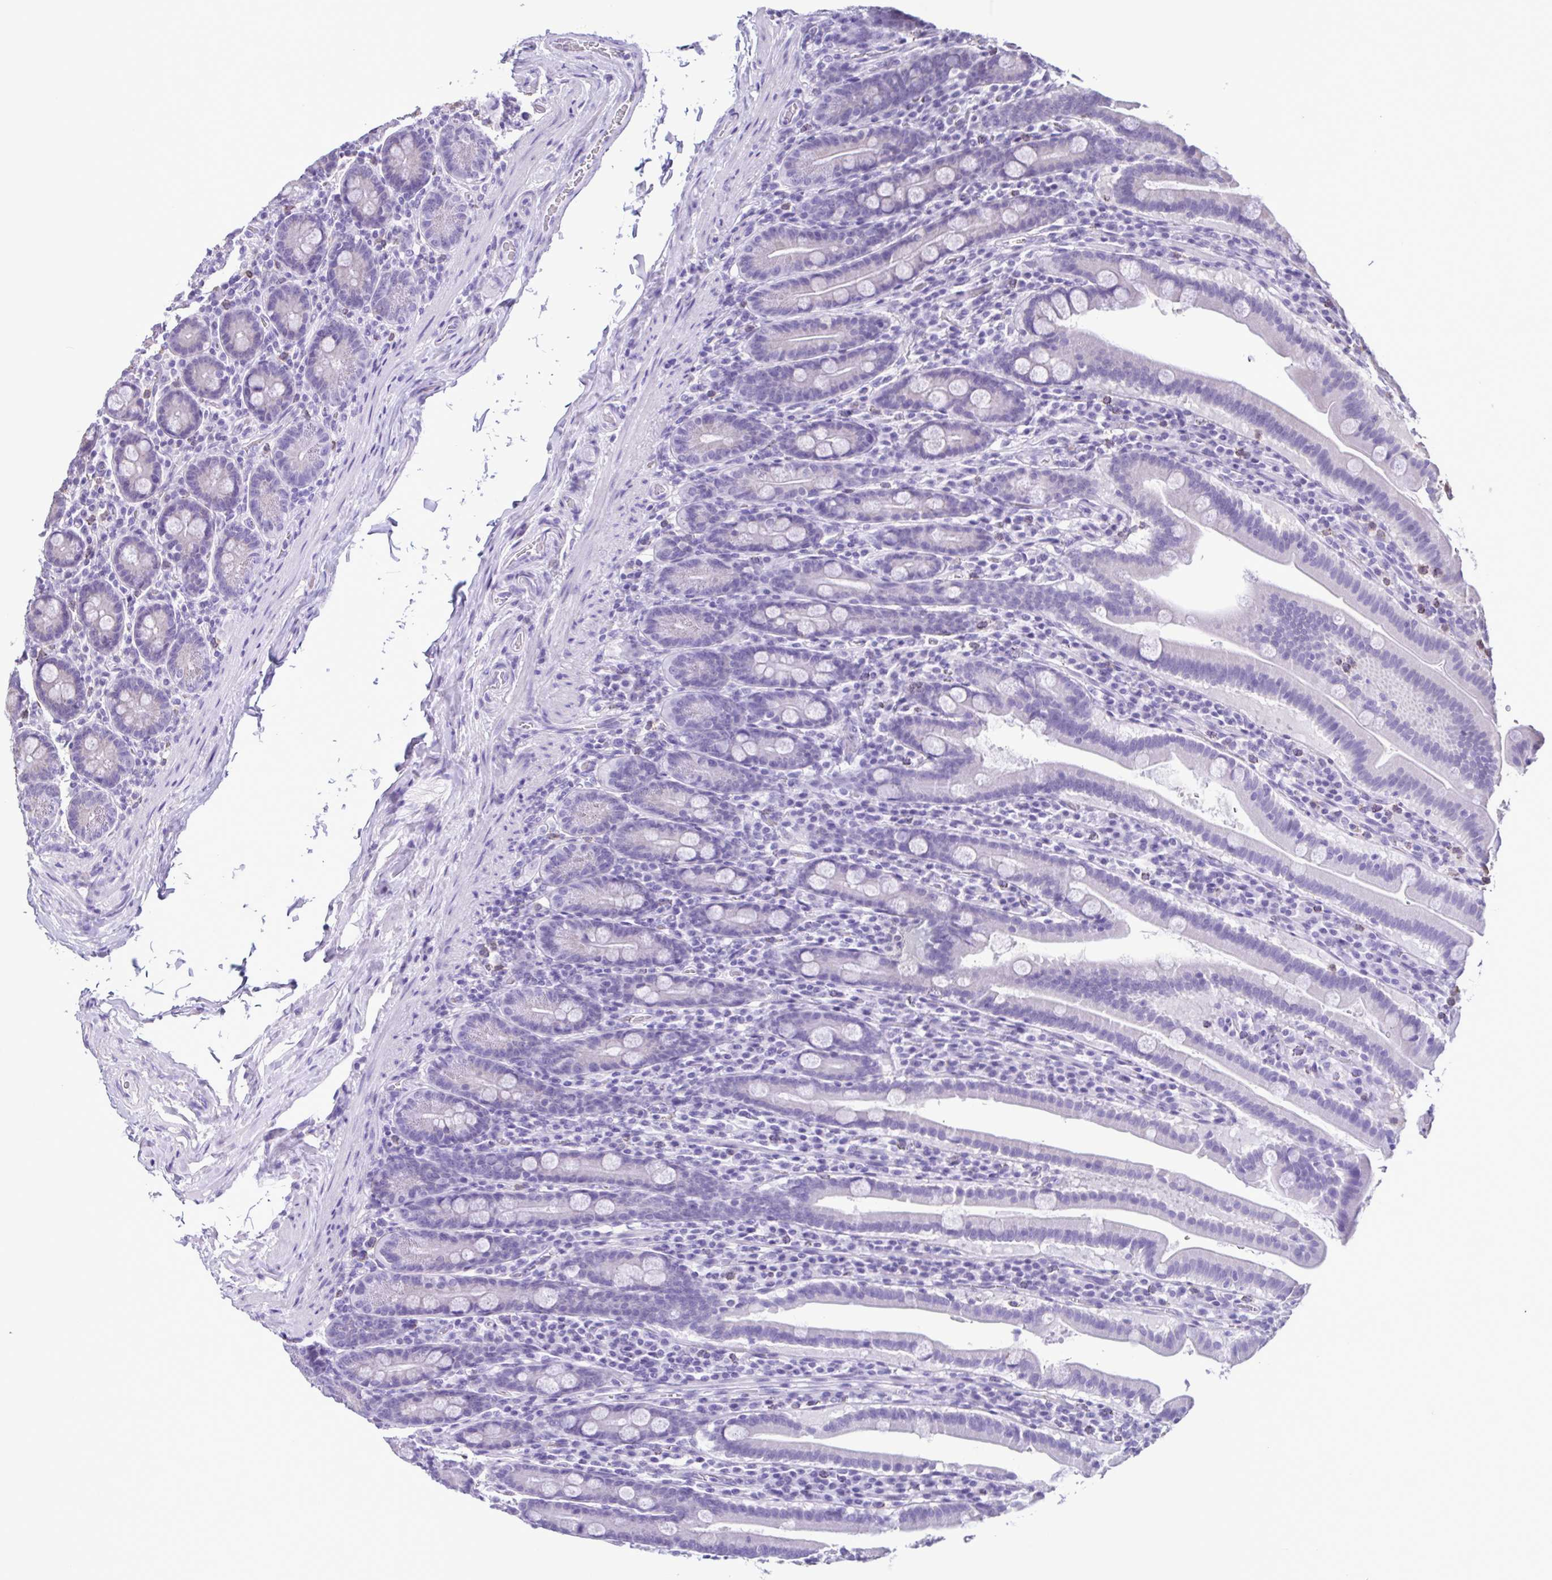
{"staining": {"intensity": "negative", "quantity": "none", "location": "none"}, "tissue": "small intestine", "cell_type": "Glandular cells", "image_type": "normal", "snomed": [{"axis": "morphology", "description": "Normal tissue, NOS"}, {"axis": "topography", "description": "Small intestine"}], "caption": "Image shows no protein staining in glandular cells of benign small intestine.", "gene": "CBY2", "patient": {"sex": "male", "age": 26}}